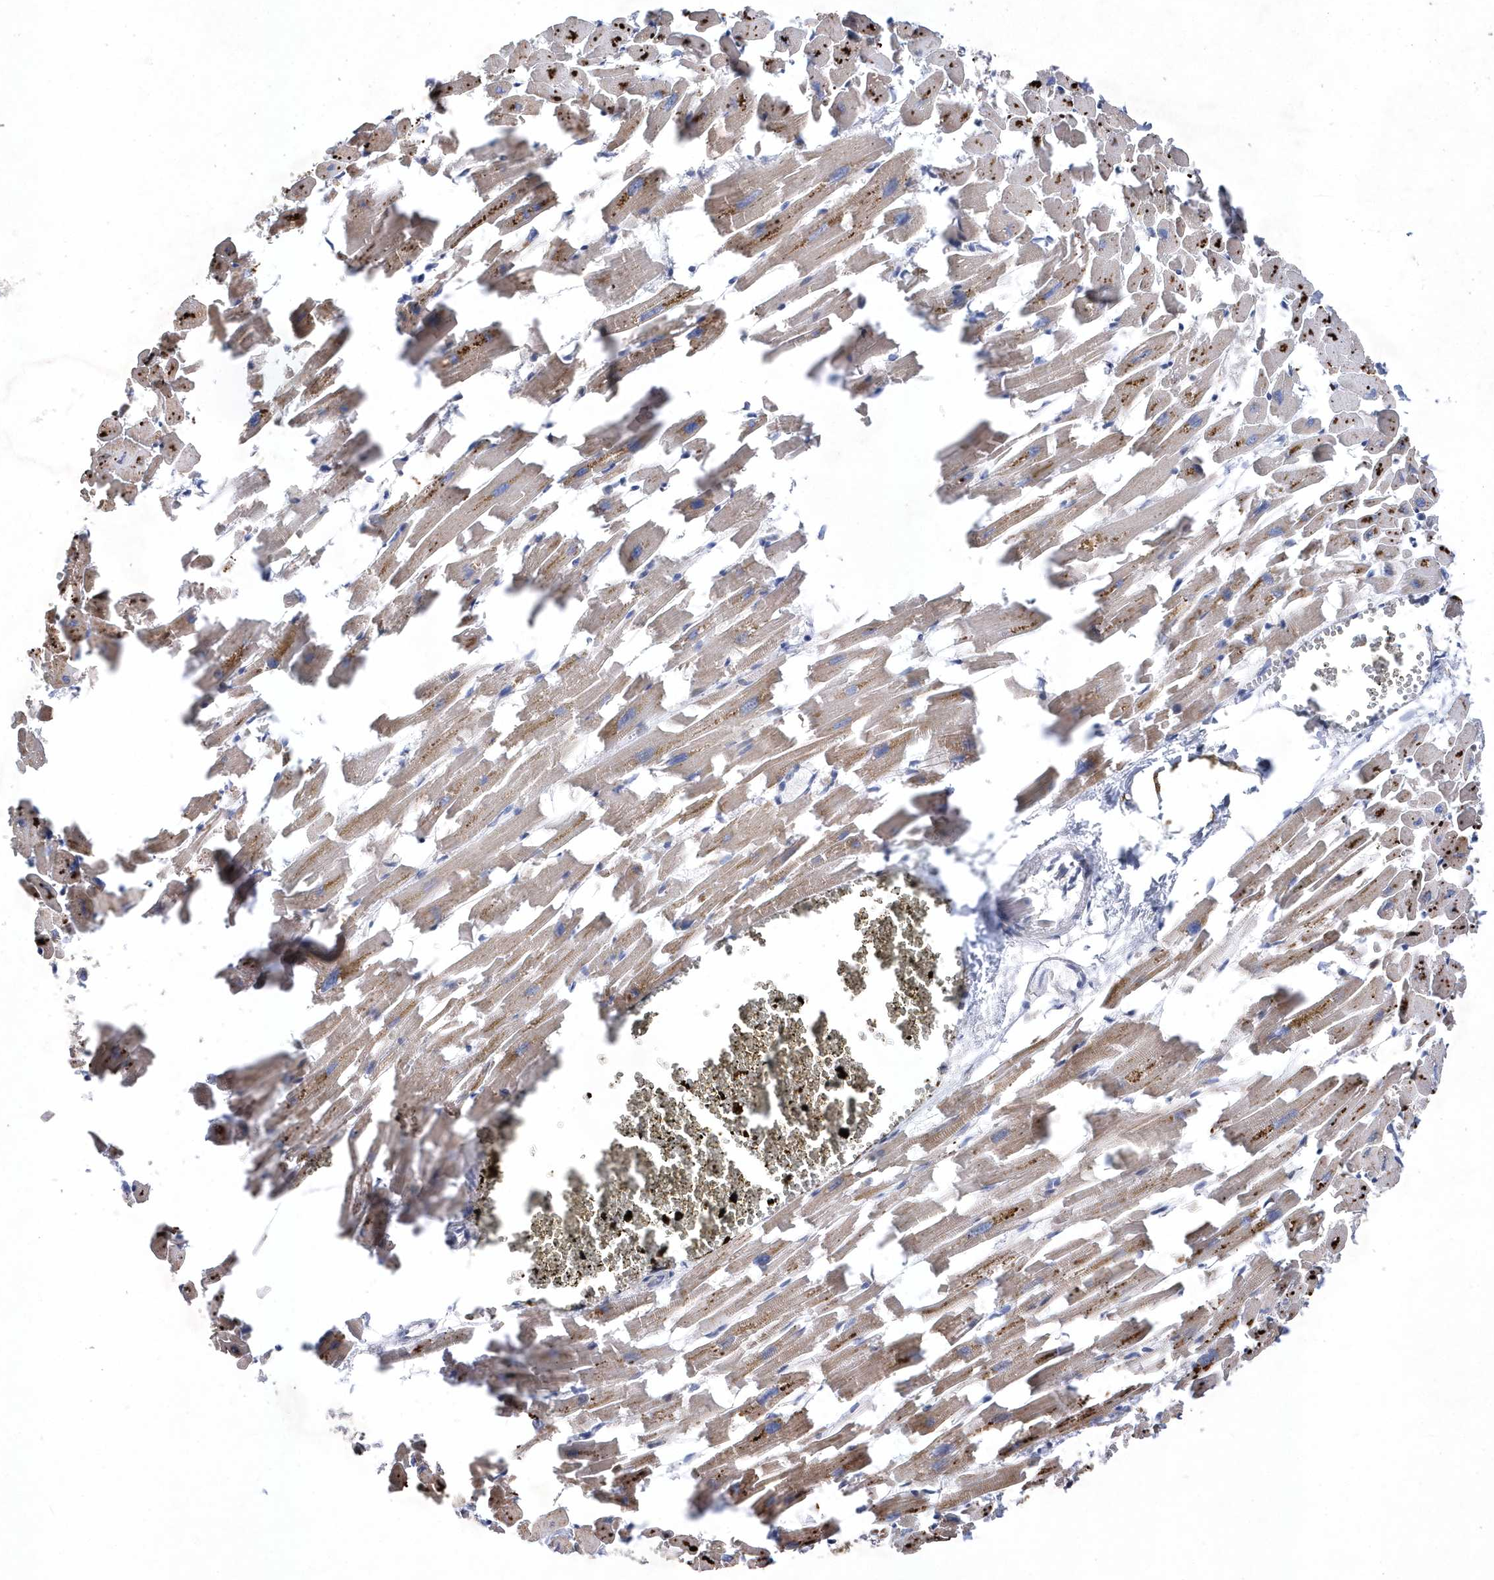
{"staining": {"intensity": "moderate", "quantity": ">75%", "location": "cytoplasmic/membranous"}, "tissue": "heart muscle", "cell_type": "Cardiomyocytes", "image_type": "normal", "snomed": [{"axis": "morphology", "description": "Normal tissue, NOS"}, {"axis": "topography", "description": "Heart"}], "caption": "Heart muscle stained with DAB (3,3'-diaminobenzidine) immunohistochemistry (IHC) shows medium levels of moderate cytoplasmic/membranous positivity in approximately >75% of cardiomyocytes. Nuclei are stained in blue.", "gene": "JKAMP", "patient": {"sex": "female", "age": 64}}